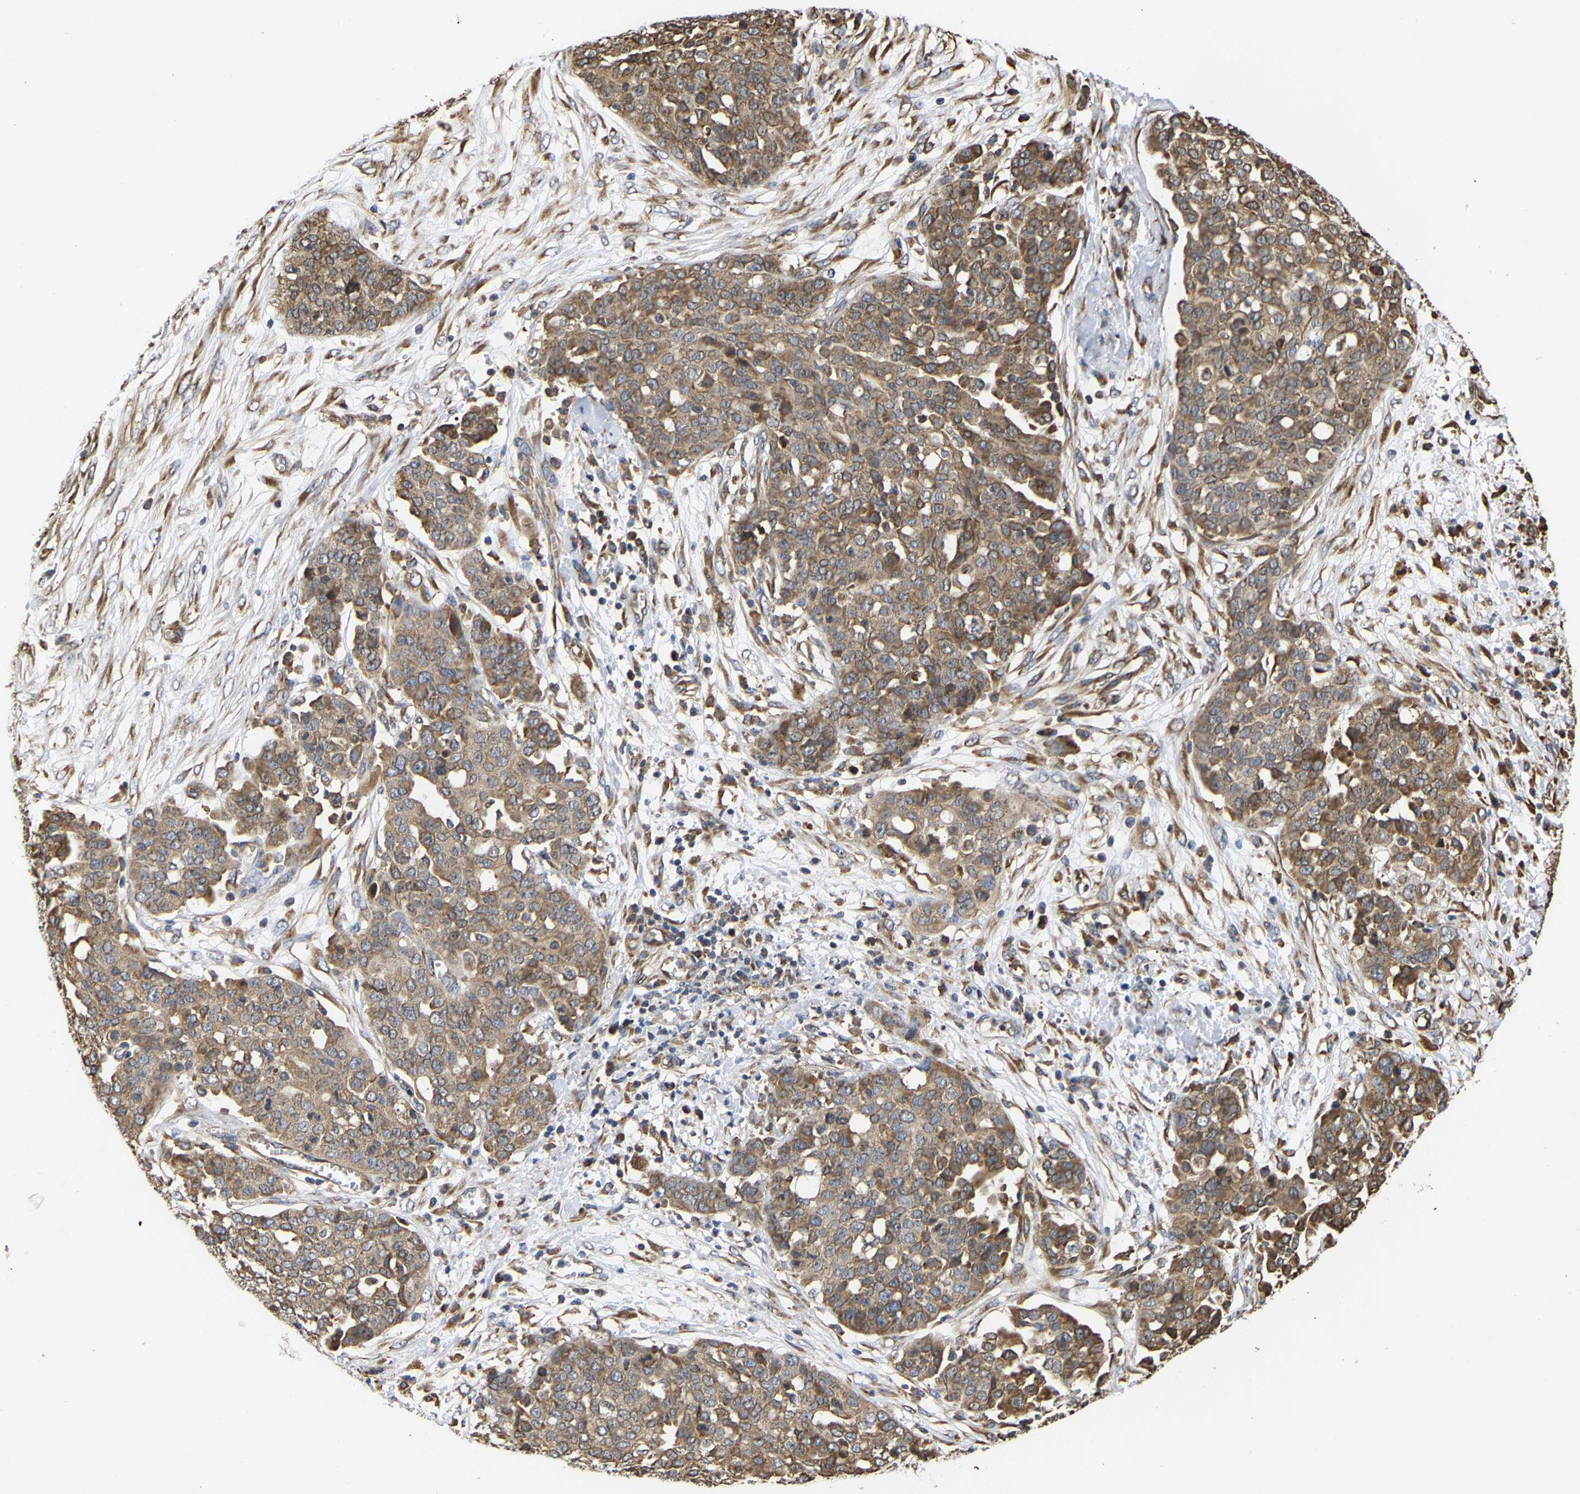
{"staining": {"intensity": "moderate", "quantity": ">75%", "location": "cytoplasmic/membranous"}, "tissue": "ovarian cancer", "cell_type": "Tumor cells", "image_type": "cancer", "snomed": [{"axis": "morphology", "description": "Cystadenocarcinoma, serous, NOS"}, {"axis": "topography", "description": "Soft tissue"}, {"axis": "topography", "description": "Ovary"}], "caption": "Immunohistochemistry of serous cystadenocarcinoma (ovarian) demonstrates medium levels of moderate cytoplasmic/membranous positivity in approximately >75% of tumor cells.", "gene": "ARAP1", "patient": {"sex": "female", "age": 57}}